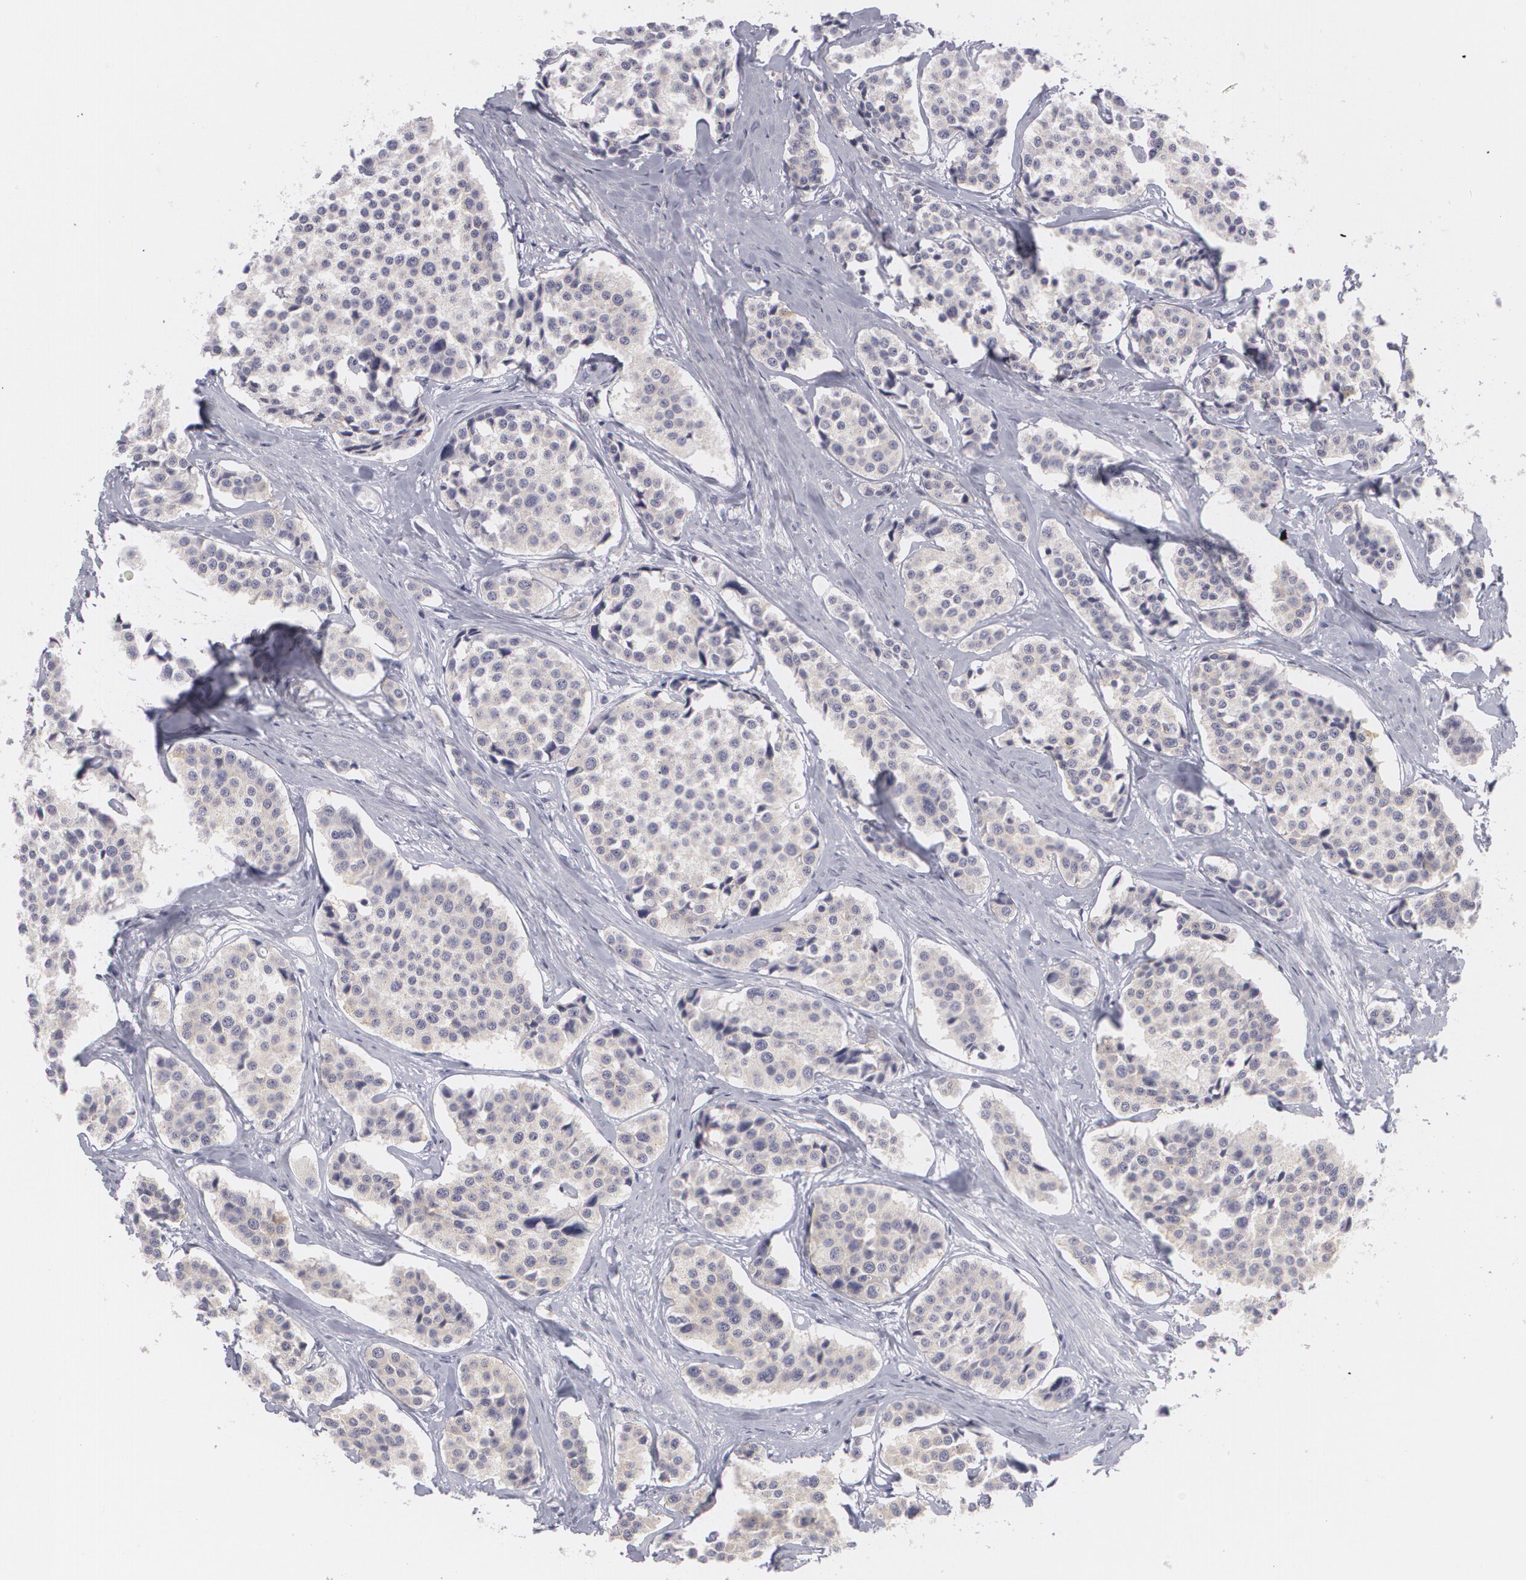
{"staining": {"intensity": "weak", "quantity": "<25%", "location": "cytoplasmic/membranous"}, "tissue": "carcinoid", "cell_type": "Tumor cells", "image_type": "cancer", "snomed": [{"axis": "morphology", "description": "Carcinoid, malignant, NOS"}, {"axis": "topography", "description": "Small intestine"}], "caption": "Immunohistochemistry (IHC) micrograph of malignant carcinoid stained for a protein (brown), which reveals no staining in tumor cells.", "gene": "MBNL3", "patient": {"sex": "male", "age": 60}}